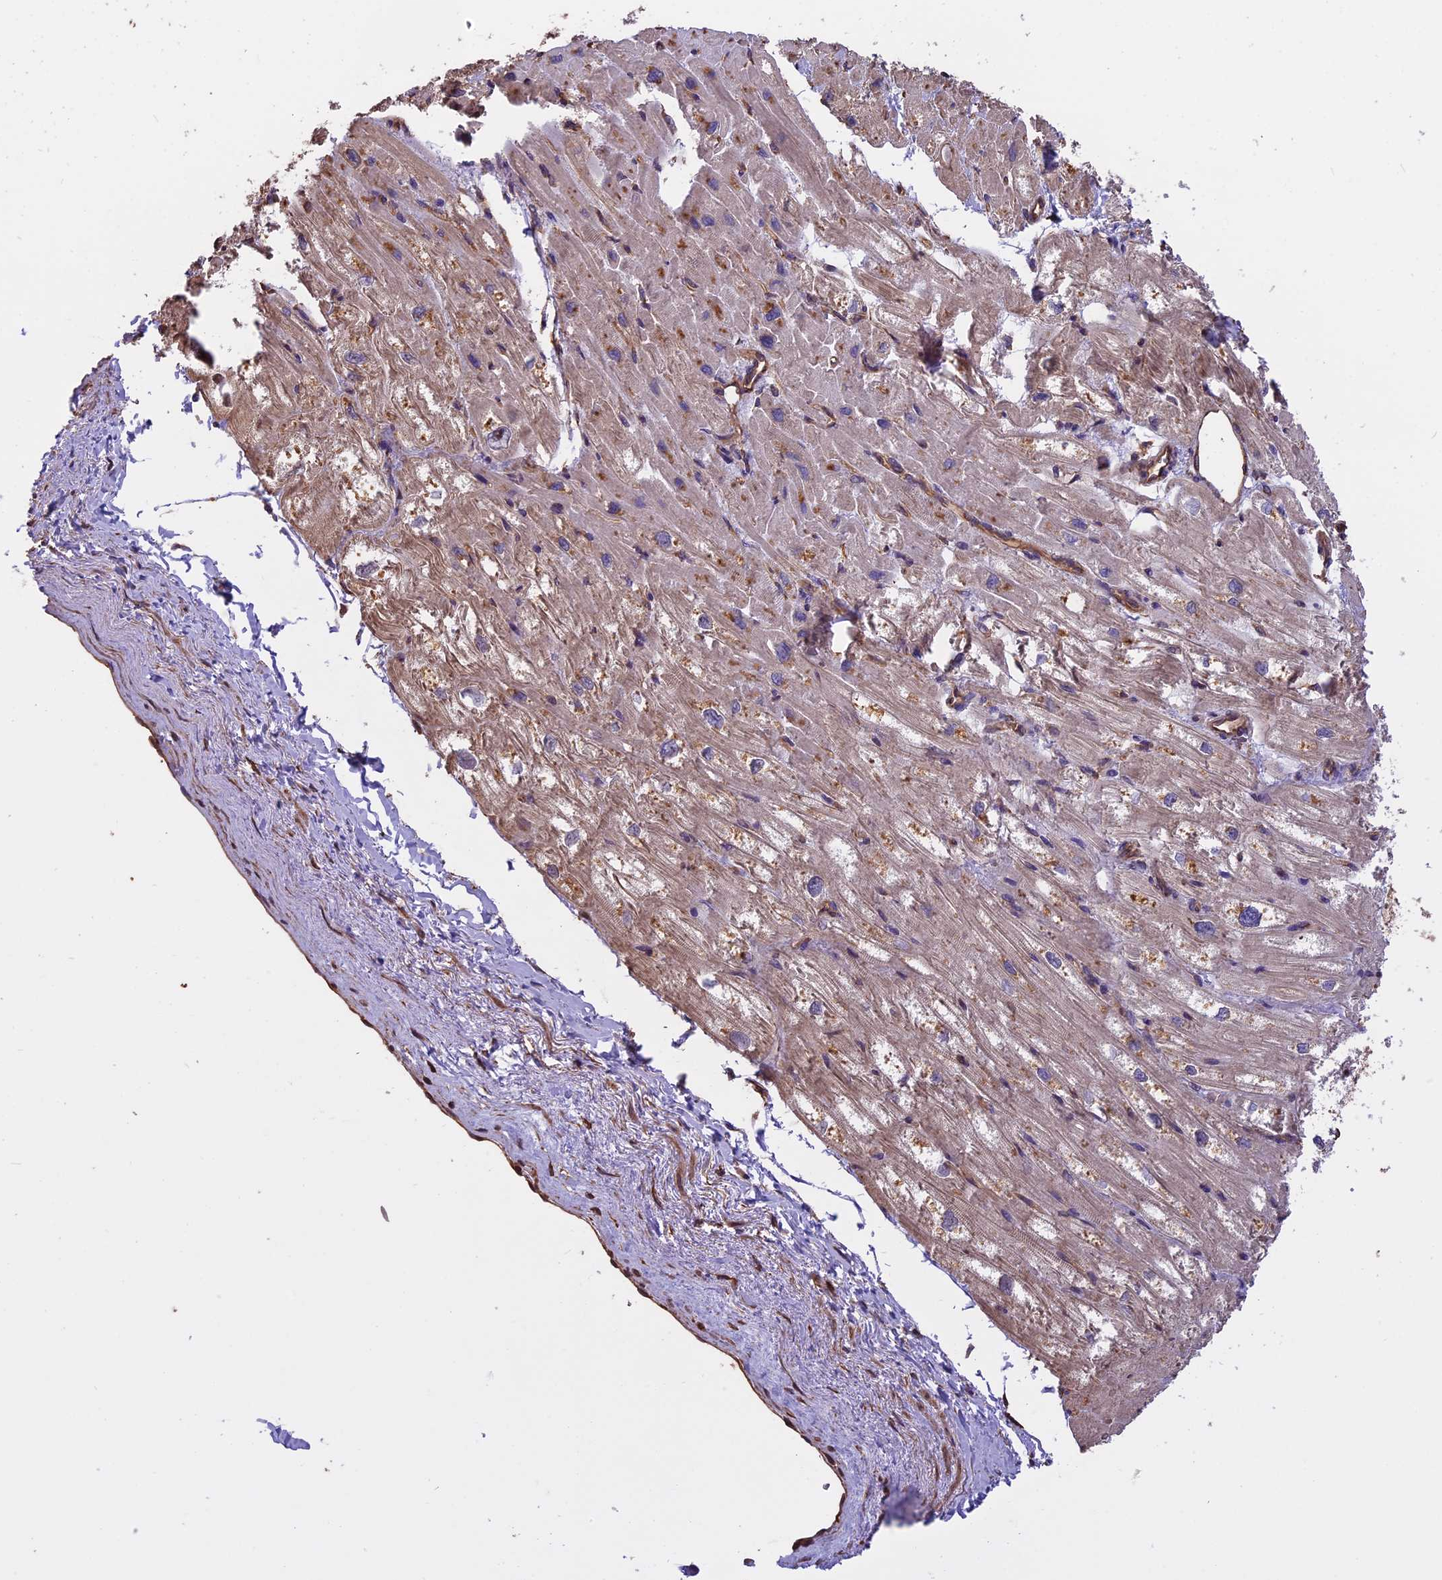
{"staining": {"intensity": "weak", "quantity": "<25%", "location": "cytoplasmic/membranous"}, "tissue": "heart muscle", "cell_type": "Cardiomyocytes", "image_type": "normal", "snomed": [{"axis": "morphology", "description": "Normal tissue, NOS"}, {"axis": "topography", "description": "Heart"}], "caption": "There is no significant expression in cardiomyocytes of heart muscle. The staining was performed using DAB to visualize the protein expression in brown, while the nuclei were stained in blue with hematoxylin (Magnification: 20x).", "gene": "CHMP2A", "patient": {"sex": "male", "age": 50}}